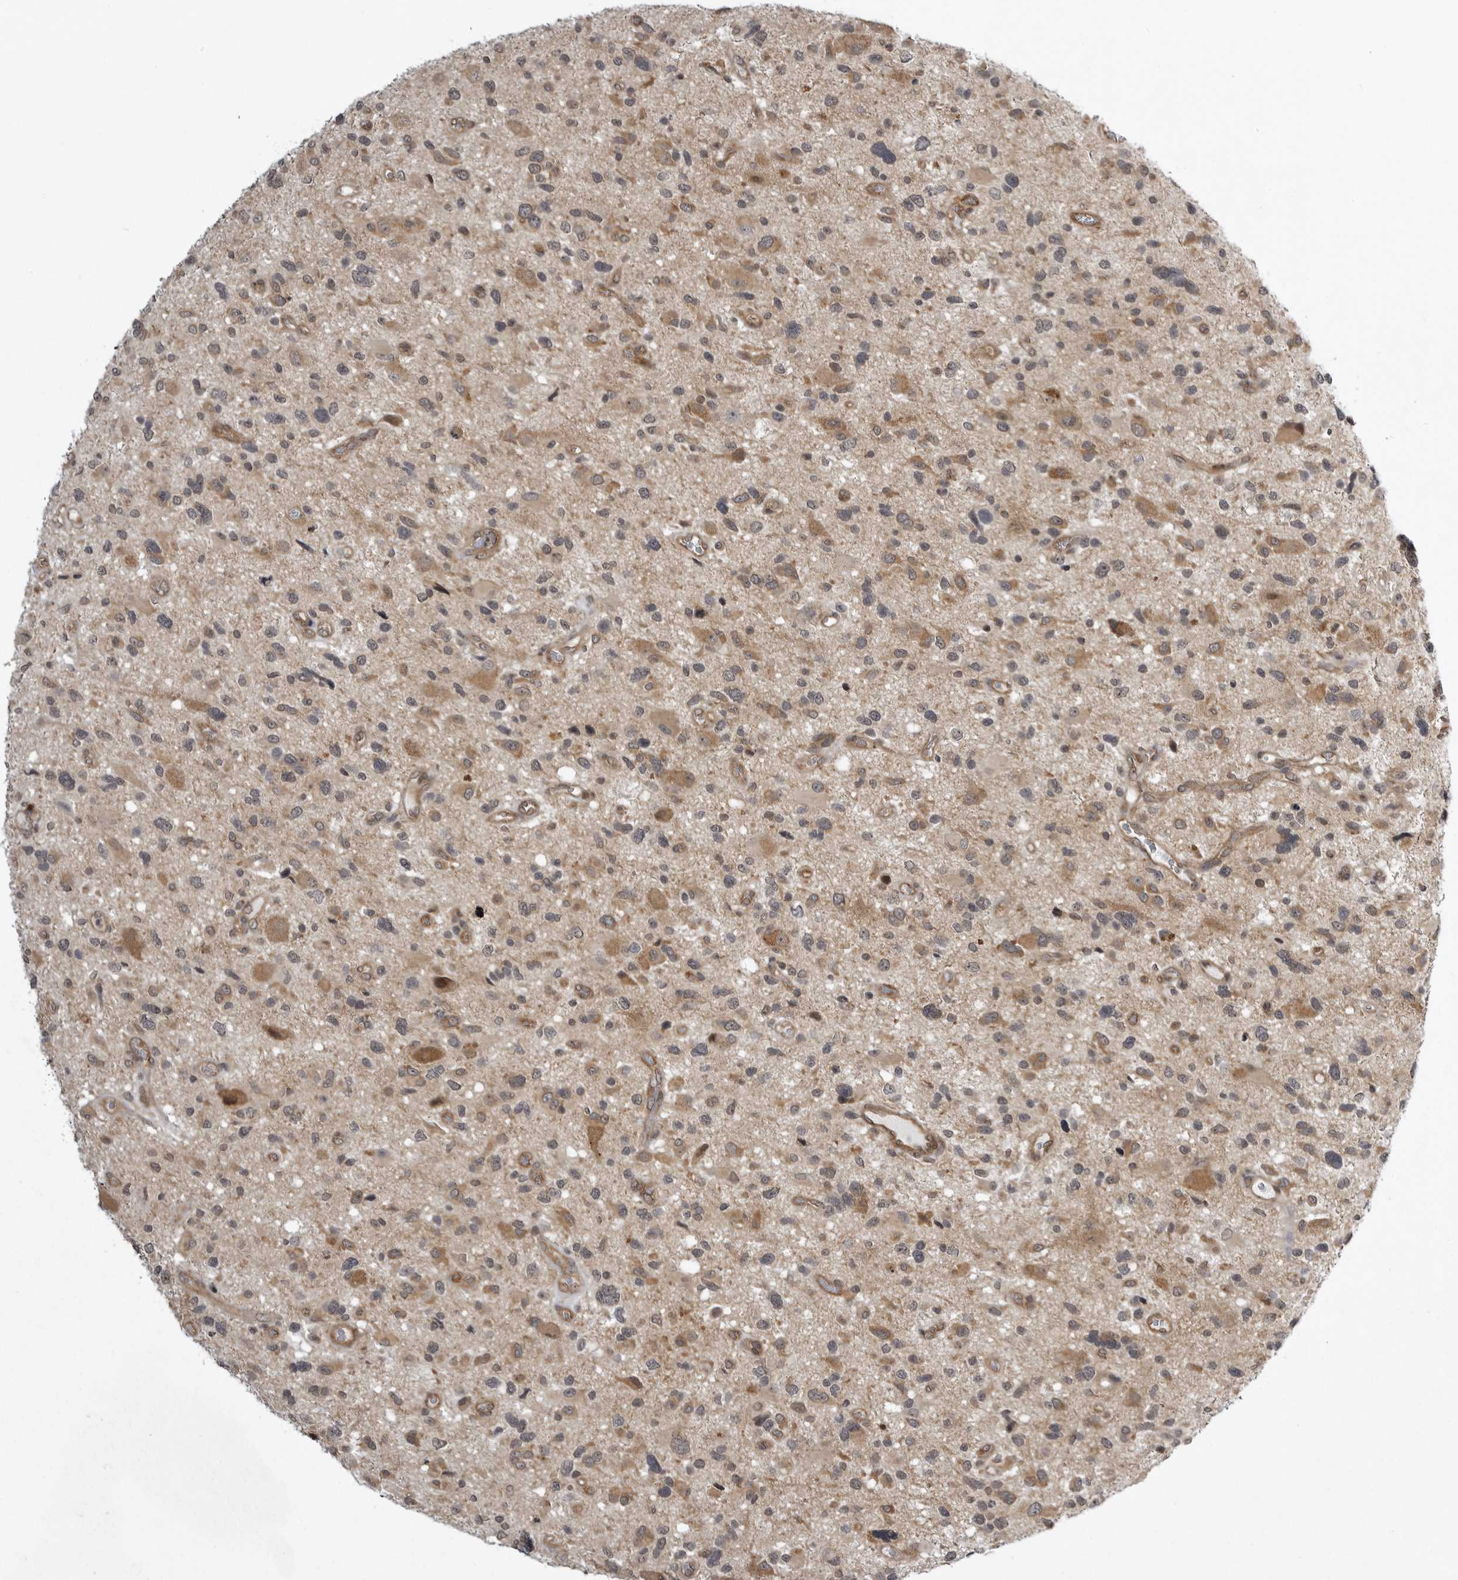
{"staining": {"intensity": "moderate", "quantity": "<25%", "location": "cytoplasmic/membranous"}, "tissue": "glioma", "cell_type": "Tumor cells", "image_type": "cancer", "snomed": [{"axis": "morphology", "description": "Glioma, malignant, High grade"}, {"axis": "topography", "description": "Brain"}], "caption": "Moderate cytoplasmic/membranous expression is appreciated in approximately <25% of tumor cells in malignant glioma (high-grade). (brown staining indicates protein expression, while blue staining denotes nuclei).", "gene": "SNX16", "patient": {"sex": "male", "age": 33}}